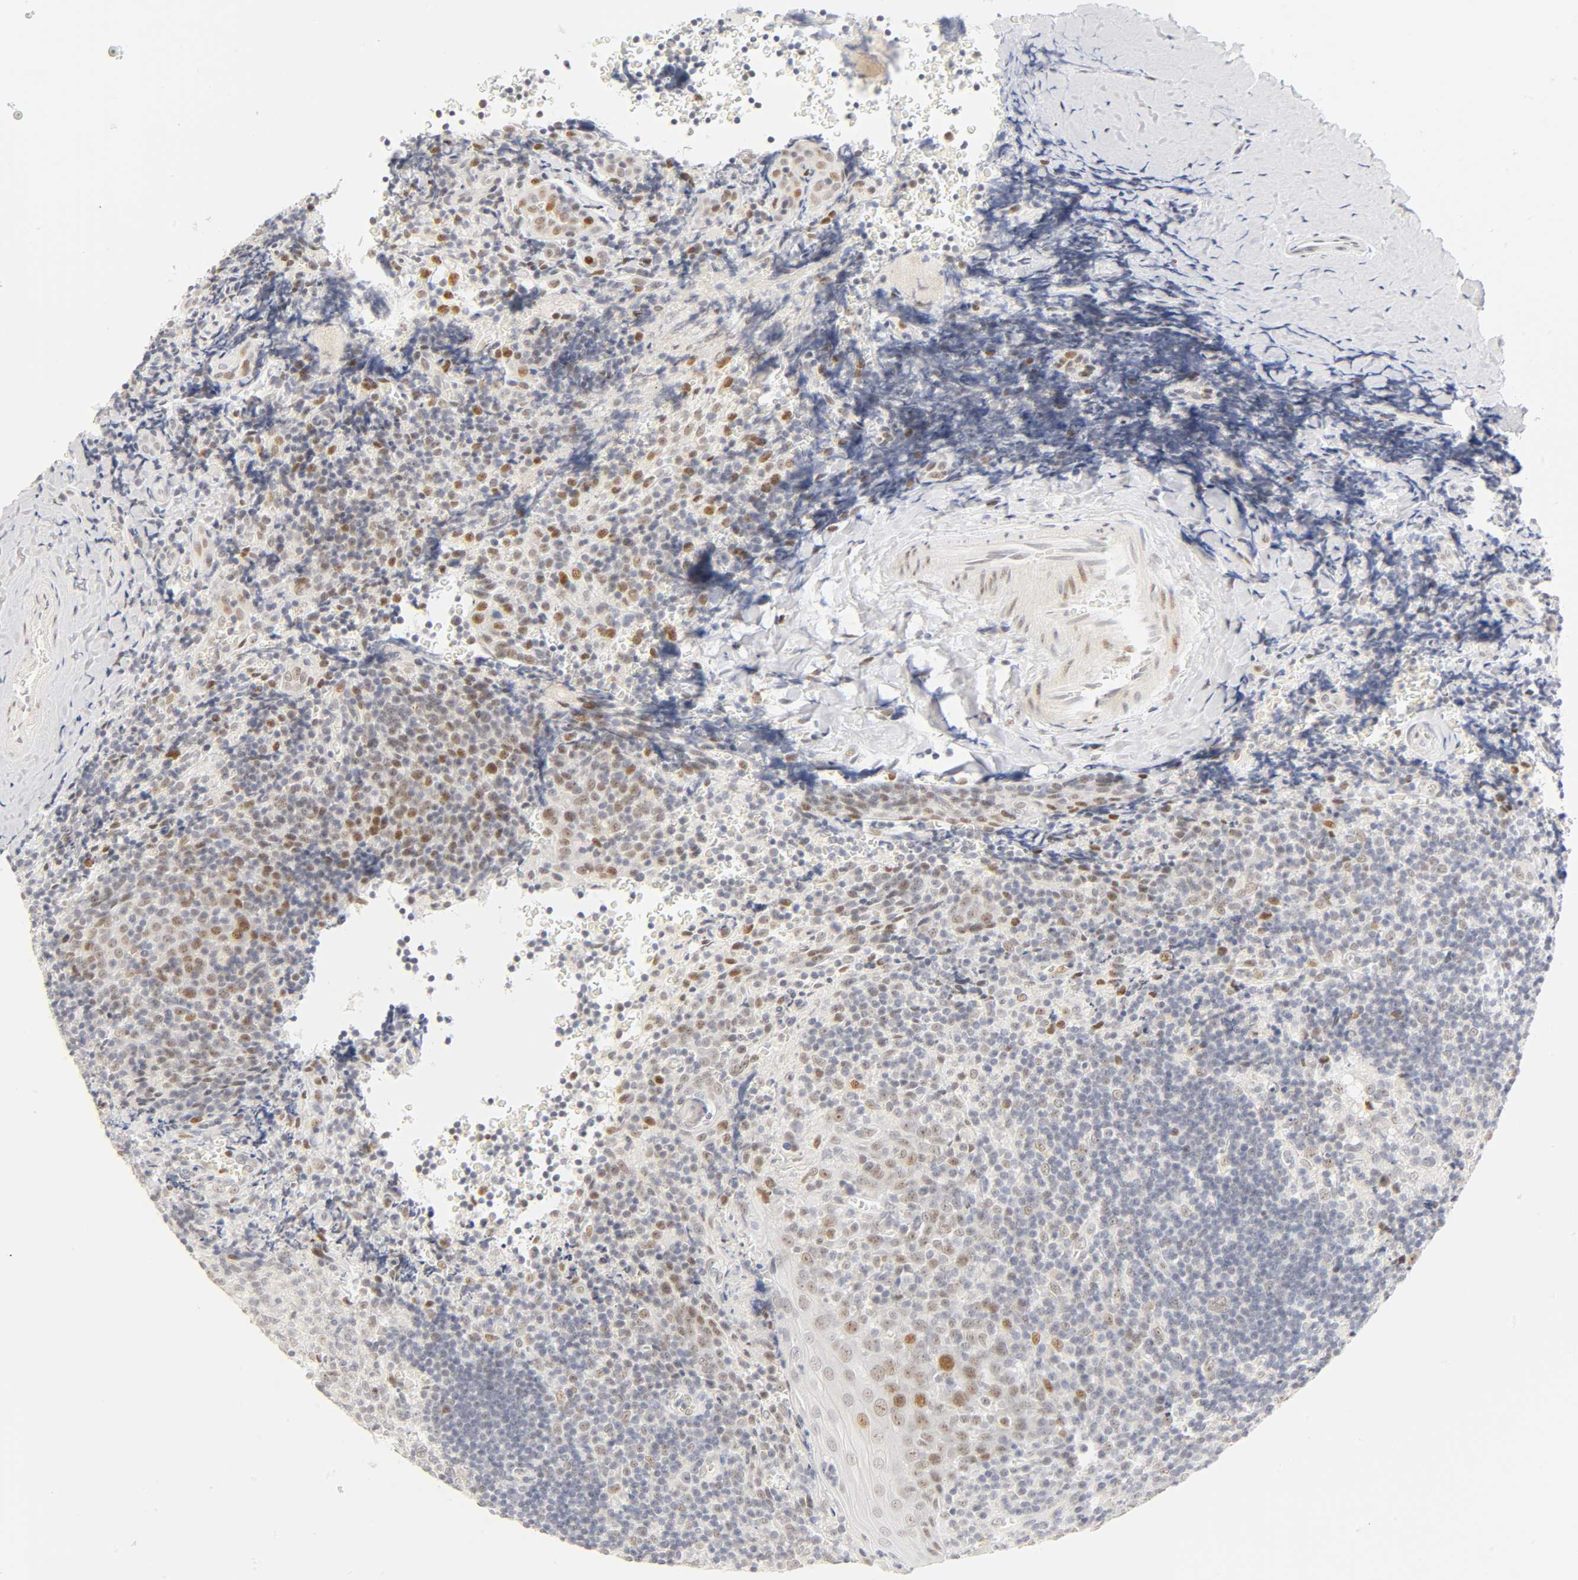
{"staining": {"intensity": "moderate", "quantity": "<25%", "location": "nuclear"}, "tissue": "tonsil", "cell_type": "Germinal center cells", "image_type": "normal", "snomed": [{"axis": "morphology", "description": "Normal tissue, NOS"}, {"axis": "topography", "description": "Tonsil"}], "caption": "Normal tonsil demonstrates moderate nuclear staining in about <25% of germinal center cells.", "gene": "MNAT1", "patient": {"sex": "male", "age": 20}}